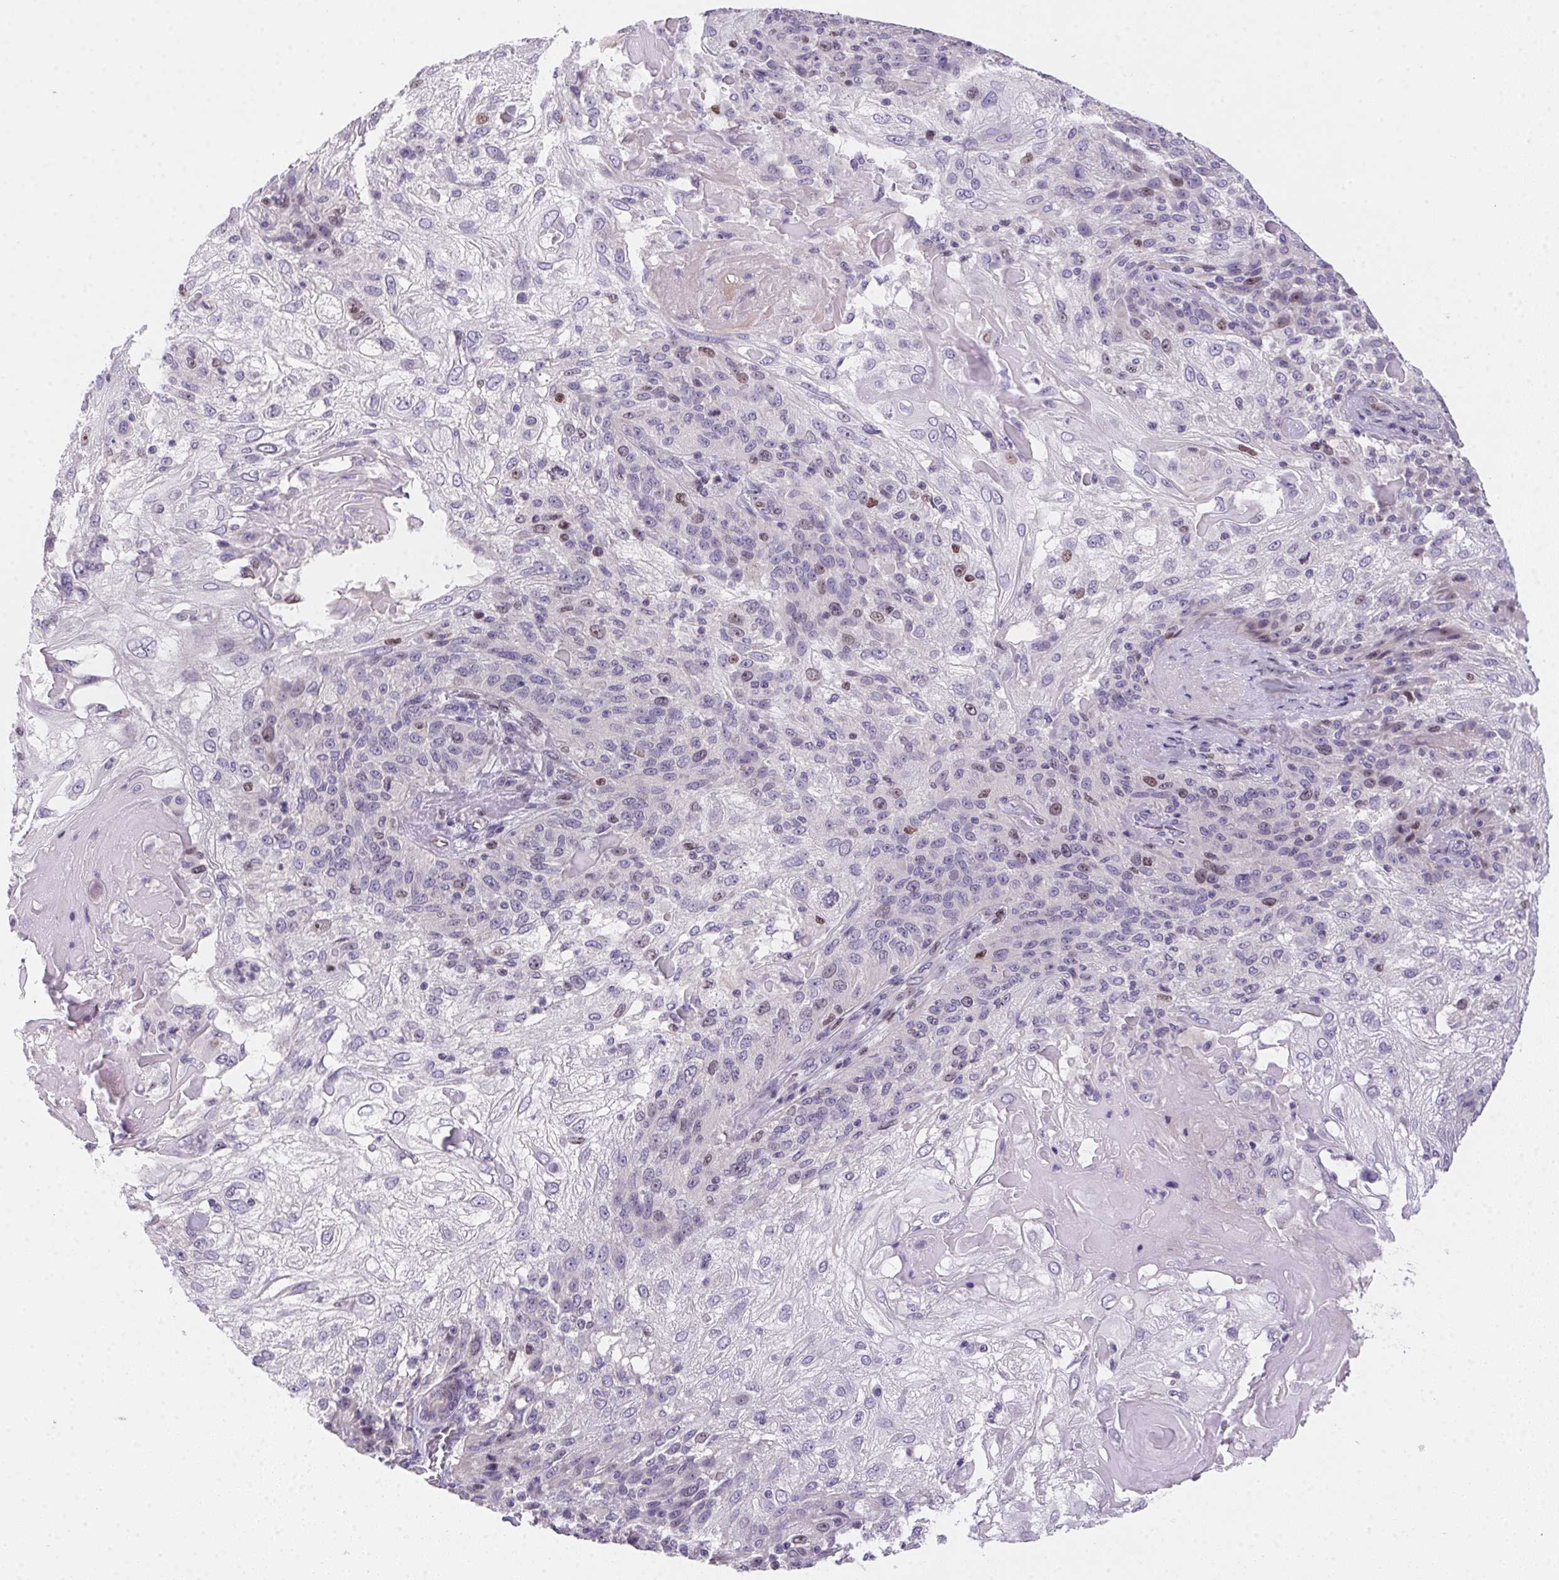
{"staining": {"intensity": "weak", "quantity": "<25%", "location": "nuclear"}, "tissue": "skin cancer", "cell_type": "Tumor cells", "image_type": "cancer", "snomed": [{"axis": "morphology", "description": "Normal tissue, NOS"}, {"axis": "morphology", "description": "Squamous cell carcinoma, NOS"}, {"axis": "topography", "description": "Skin"}], "caption": "Histopathology image shows no significant protein positivity in tumor cells of squamous cell carcinoma (skin).", "gene": "HELLS", "patient": {"sex": "female", "age": 83}}